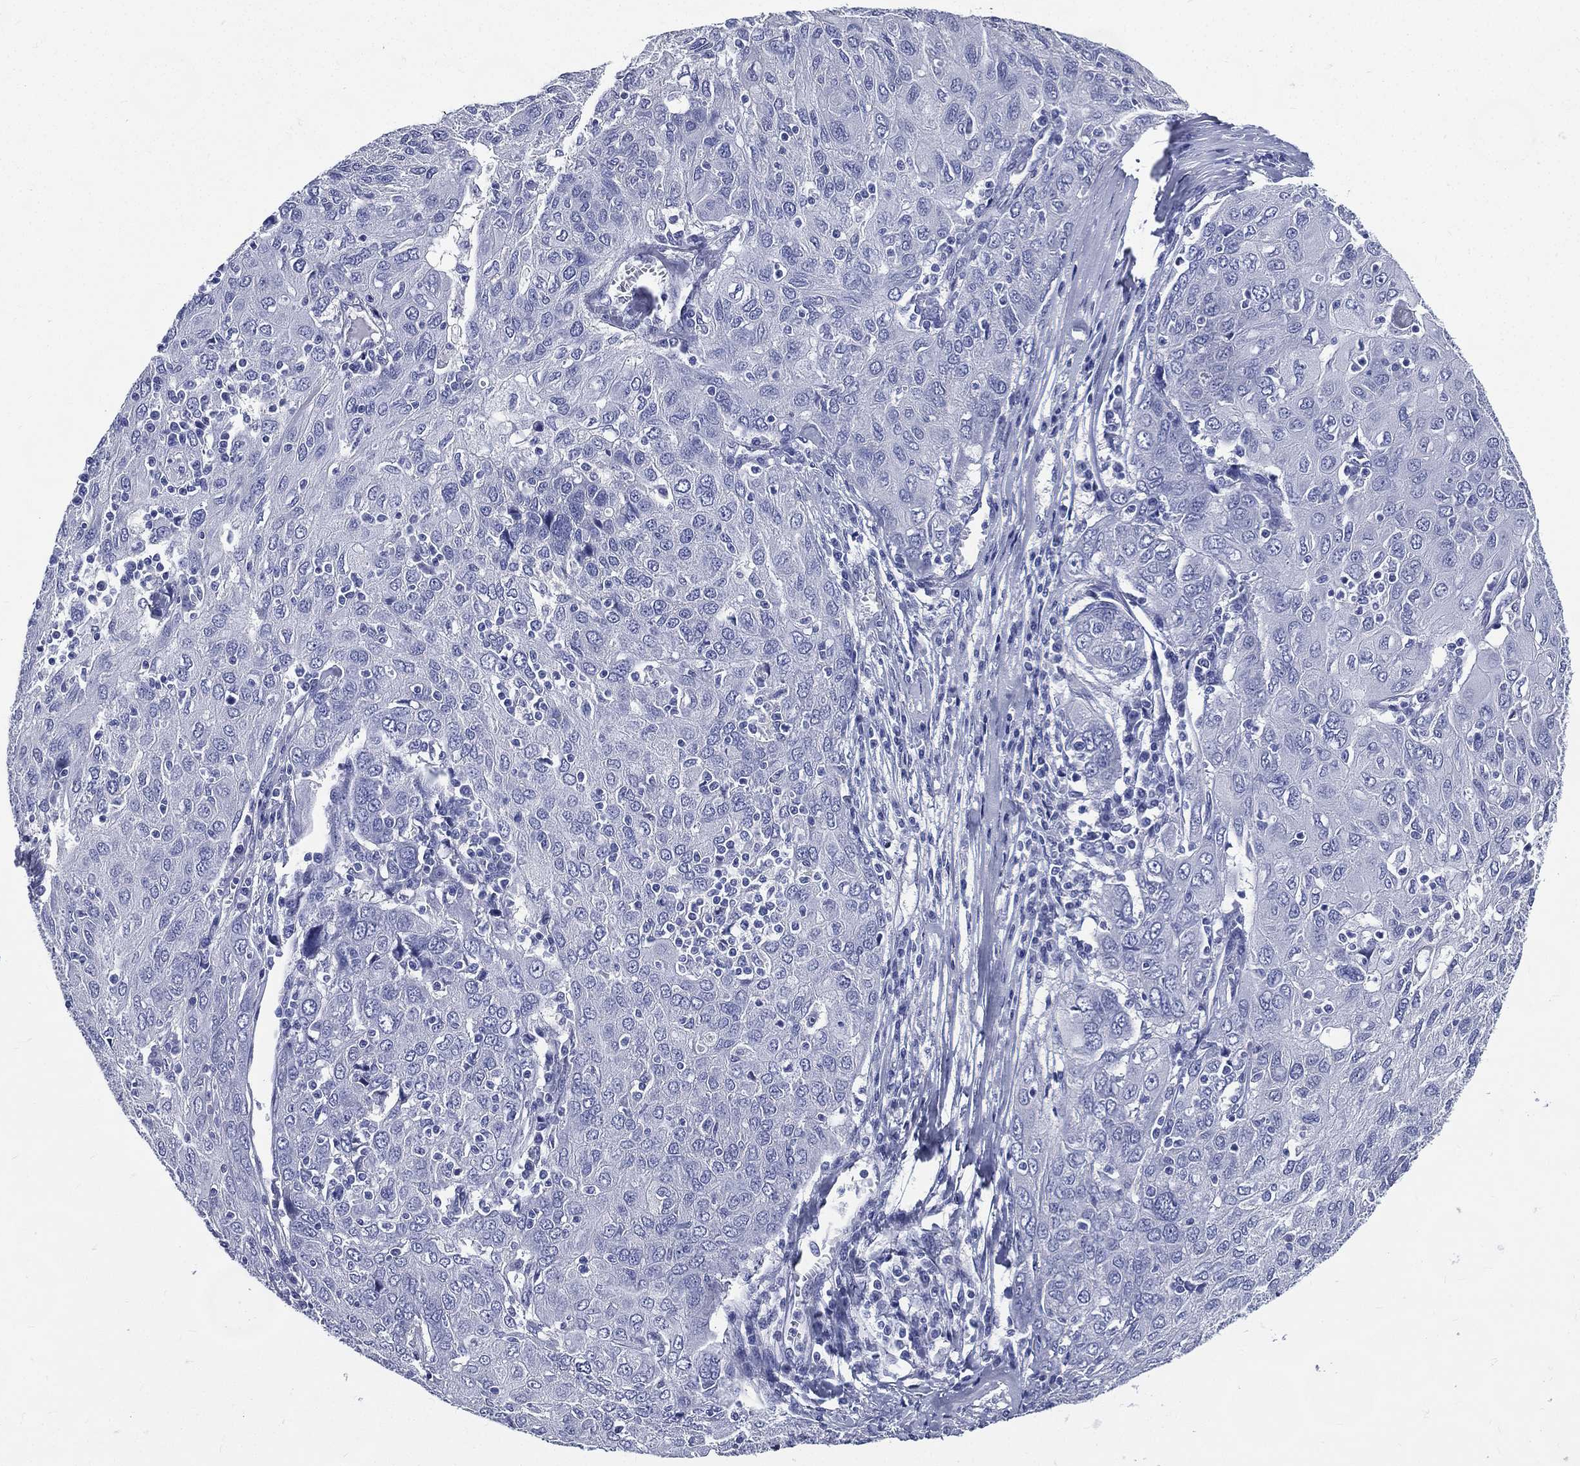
{"staining": {"intensity": "negative", "quantity": "none", "location": "none"}, "tissue": "ovarian cancer", "cell_type": "Tumor cells", "image_type": "cancer", "snomed": [{"axis": "morphology", "description": "Carcinoma, endometroid"}, {"axis": "topography", "description": "Ovary"}], "caption": "Ovarian cancer was stained to show a protein in brown. There is no significant expression in tumor cells.", "gene": "DPYS", "patient": {"sex": "female", "age": 50}}